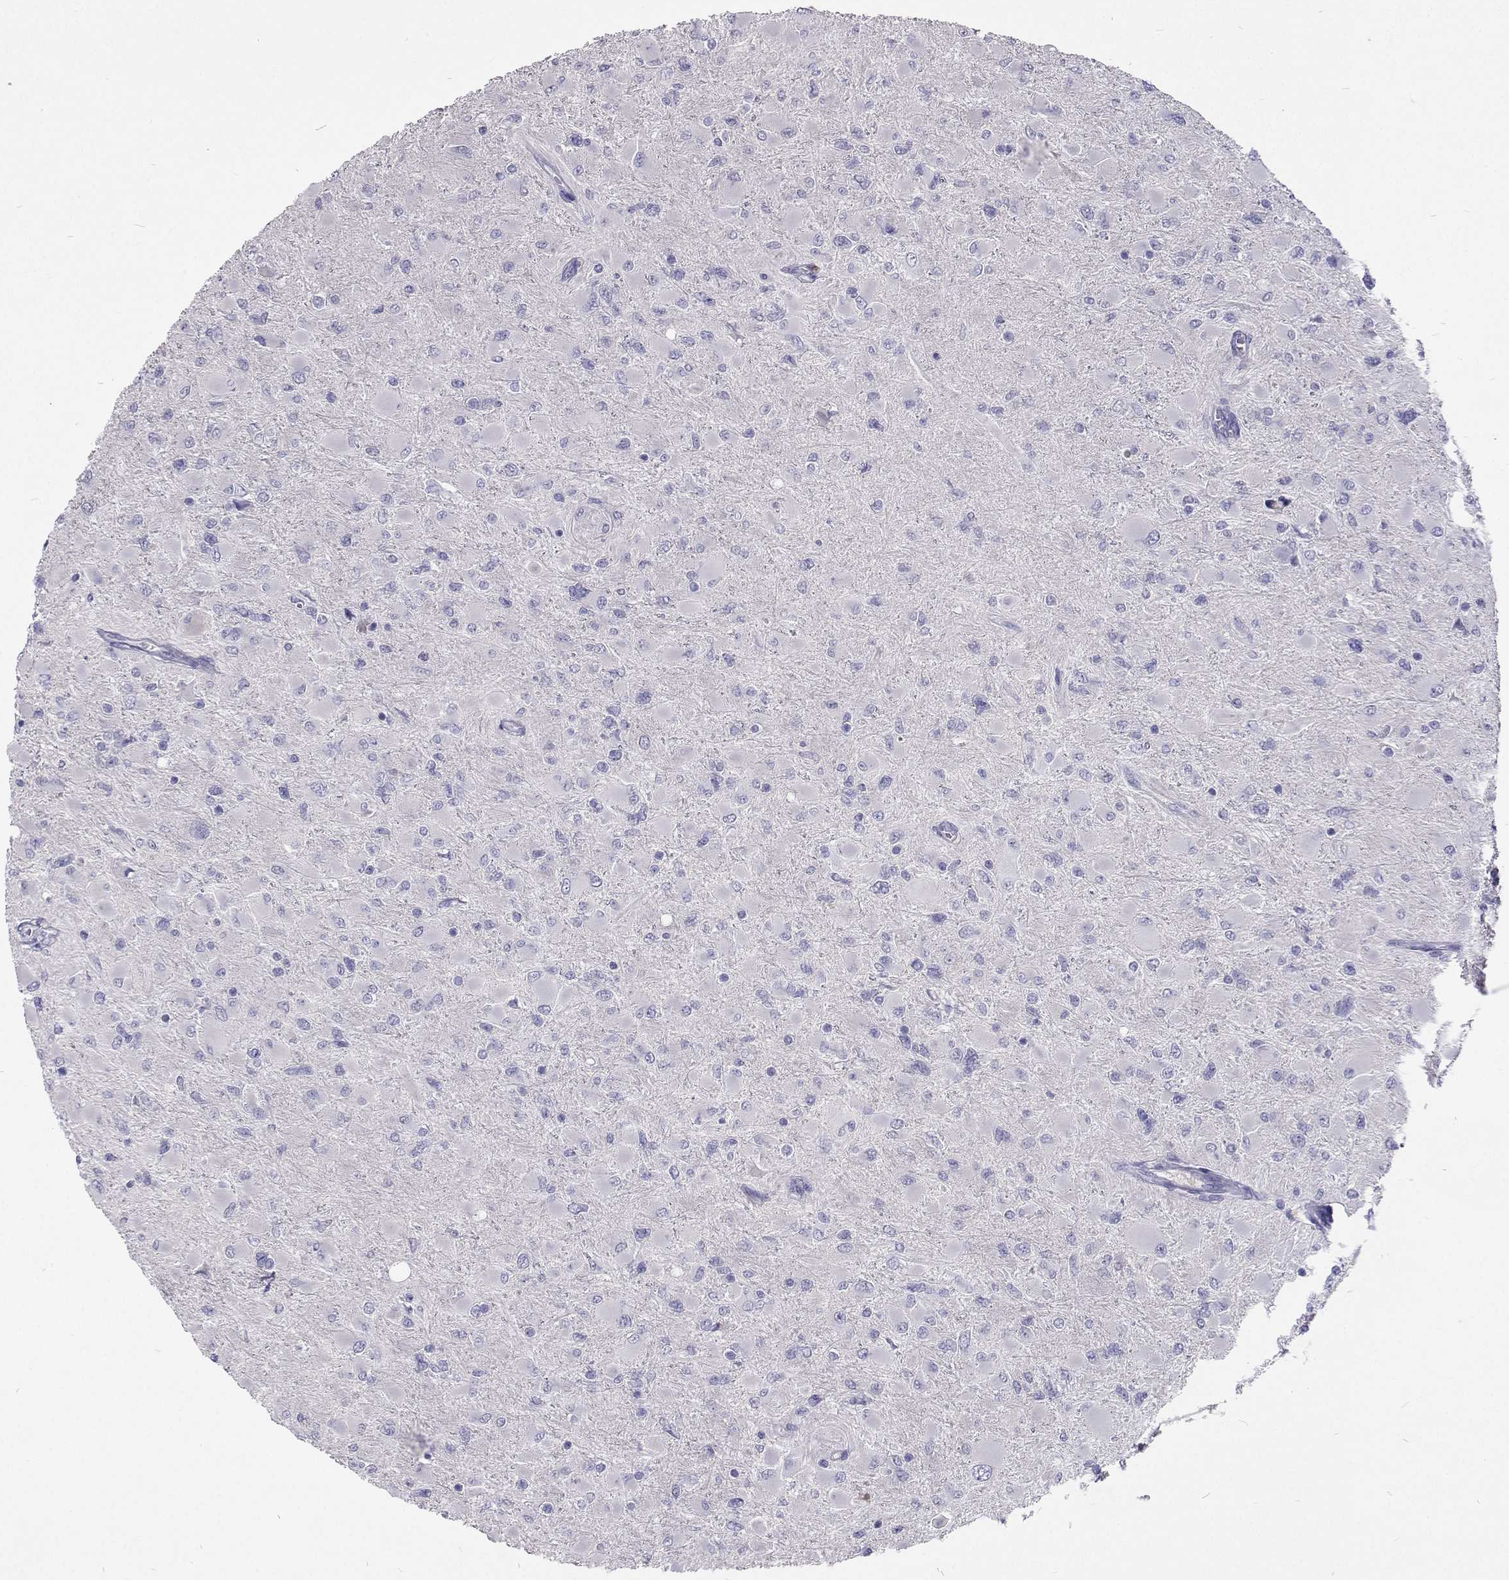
{"staining": {"intensity": "negative", "quantity": "none", "location": "none"}, "tissue": "glioma", "cell_type": "Tumor cells", "image_type": "cancer", "snomed": [{"axis": "morphology", "description": "Glioma, malignant, High grade"}, {"axis": "topography", "description": "Cerebral cortex"}], "caption": "Immunohistochemistry photomicrograph of glioma stained for a protein (brown), which reveals no staining in tumor cells.", "gene": "CFAP44", "patient": {"sex": "female", "age": 36}}